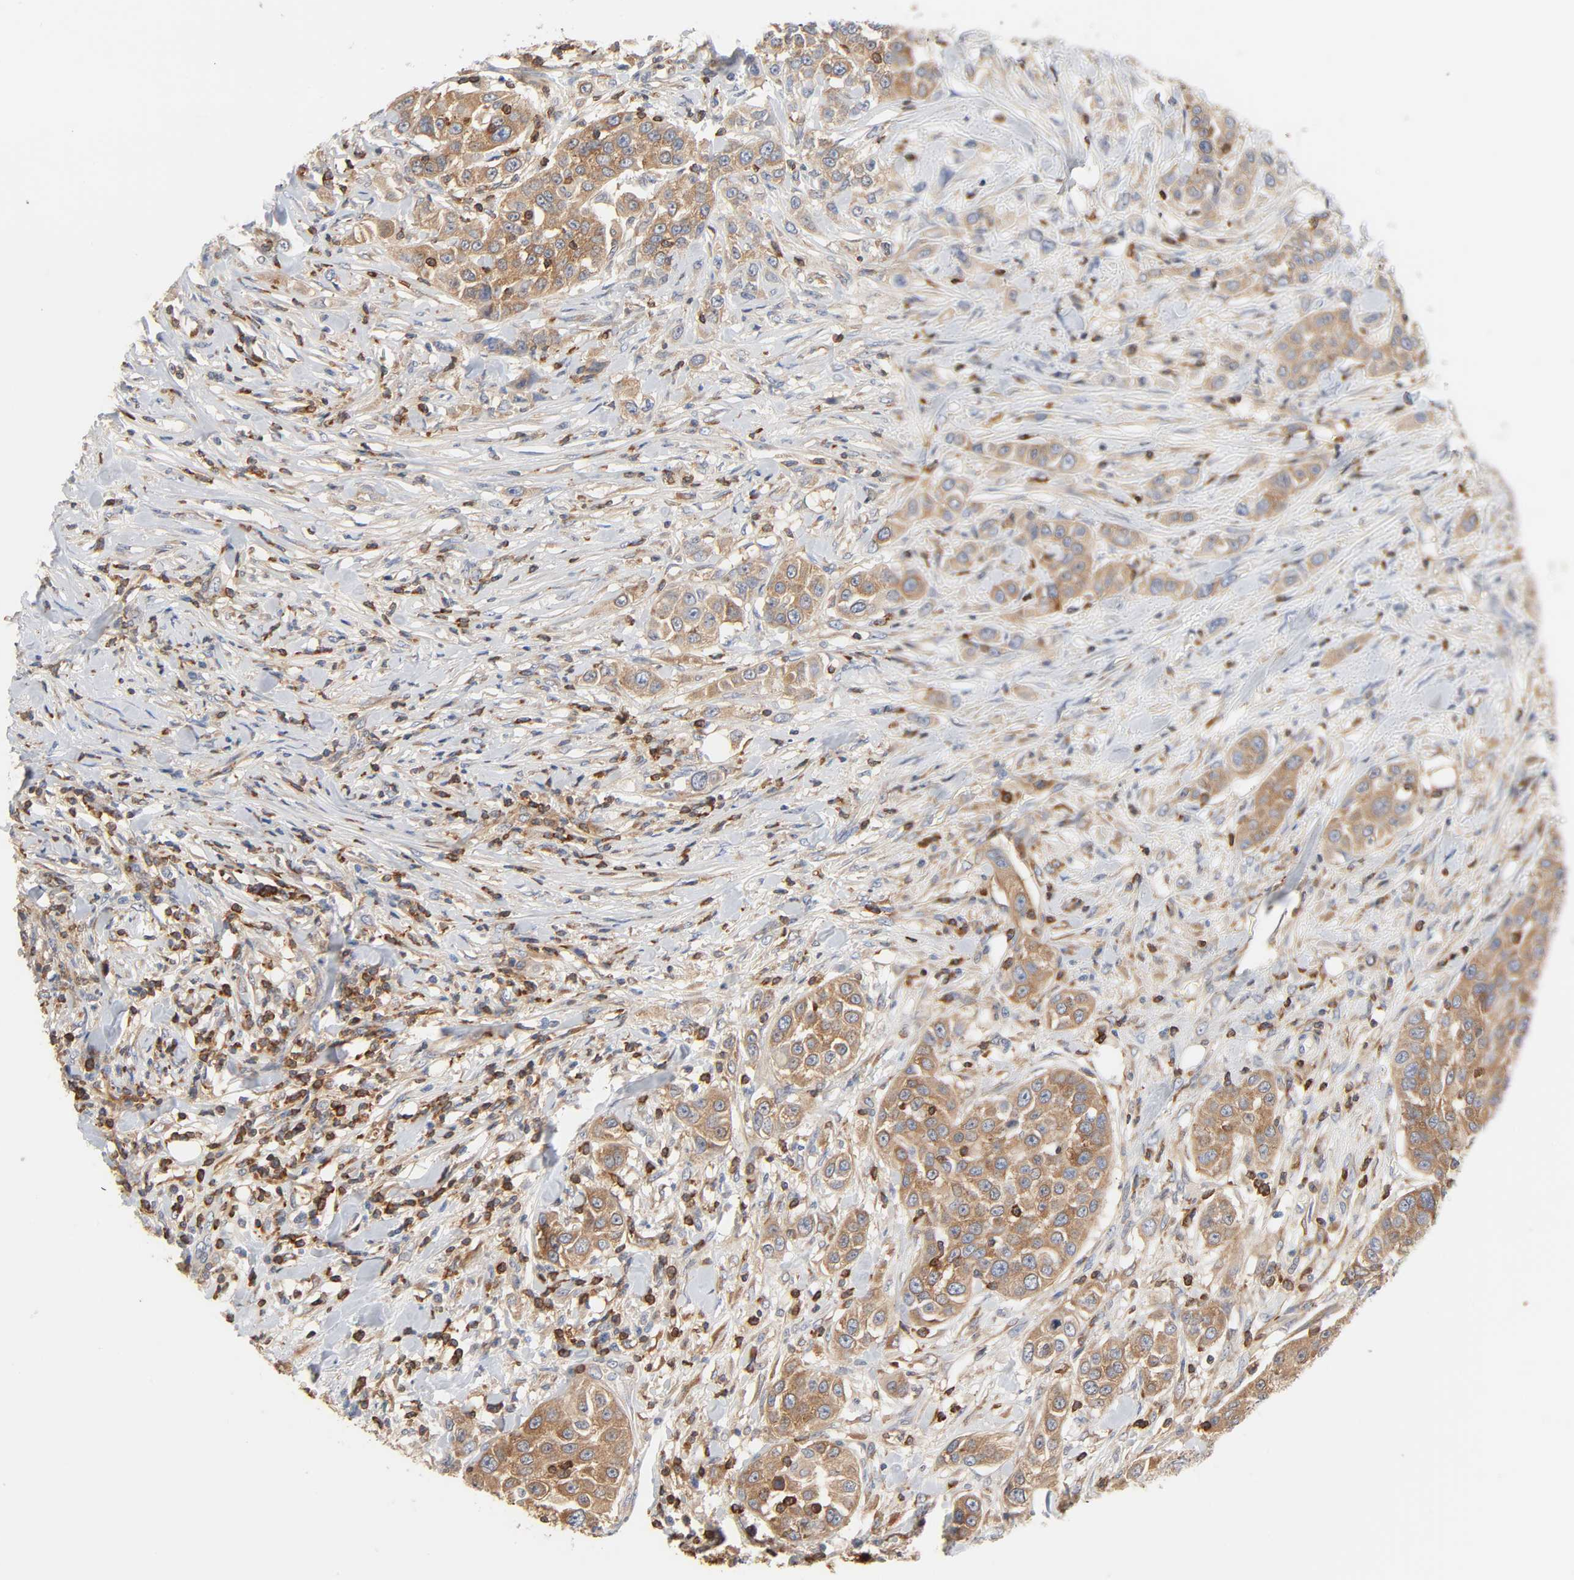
{"staining": {"intensity": "moderate", "quantity": ">75%", "location": "cytoplasmic/membranous"}, "tissue": "urothelial cancer", "cell_type": "Tumor cells", "image_type": "cancer", "snomed": [{"axis": "morphology", "description": "Urothelial carcinoma, High grade"}, {"axis": "topography", "description": "Urinary bladder"}], "caption": "This photomicrograph reveals immunohistochemistry (IHC) staining of human urothelial carcinoma (high-grade), with medium moderate cytoplasmic/membranous staining in about >75% of tumor cells.", "gene": "BIN1", "patient": {"sex": "female", "age": 80}}